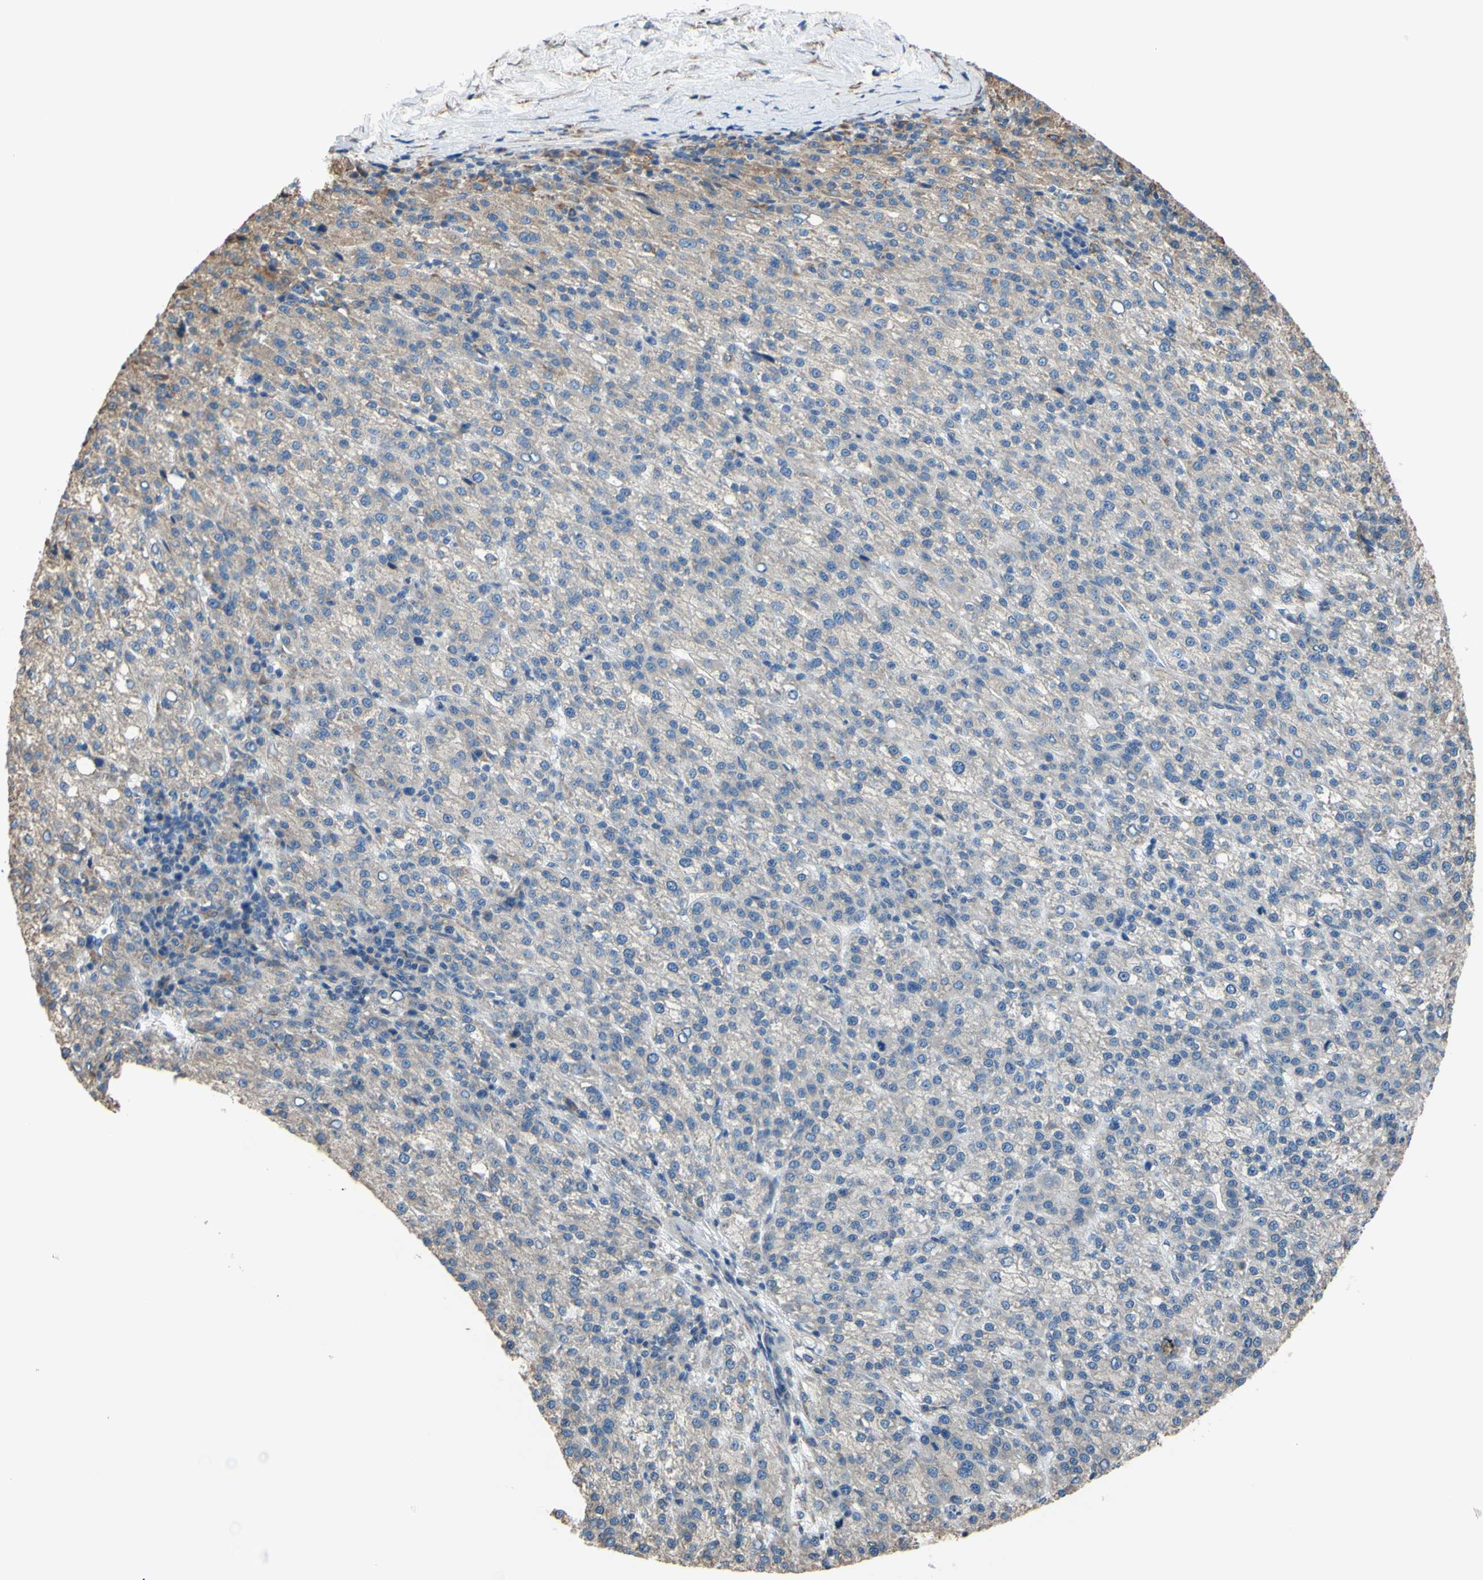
{"staining": {"intensity": "negative", "quantity": "none", "location": "none"}, "tissue": "liver cancer", "cell_type": "Tumor cells", "image_type": "cancer", "snomed": [{"axis": "morphology", "description": "Carcinoma, Hepatocellular, NOS"}, {"axis": "topography", "description": "Liver"}], "caption": "A high-resolution photomicrograph shows immunohistochemistry staining of hepatocellular carcinoma (liver), which reveals no significant expression in tumor cells.", "gene": "BMF", "patient": {"sex": "female", "age": 58}}